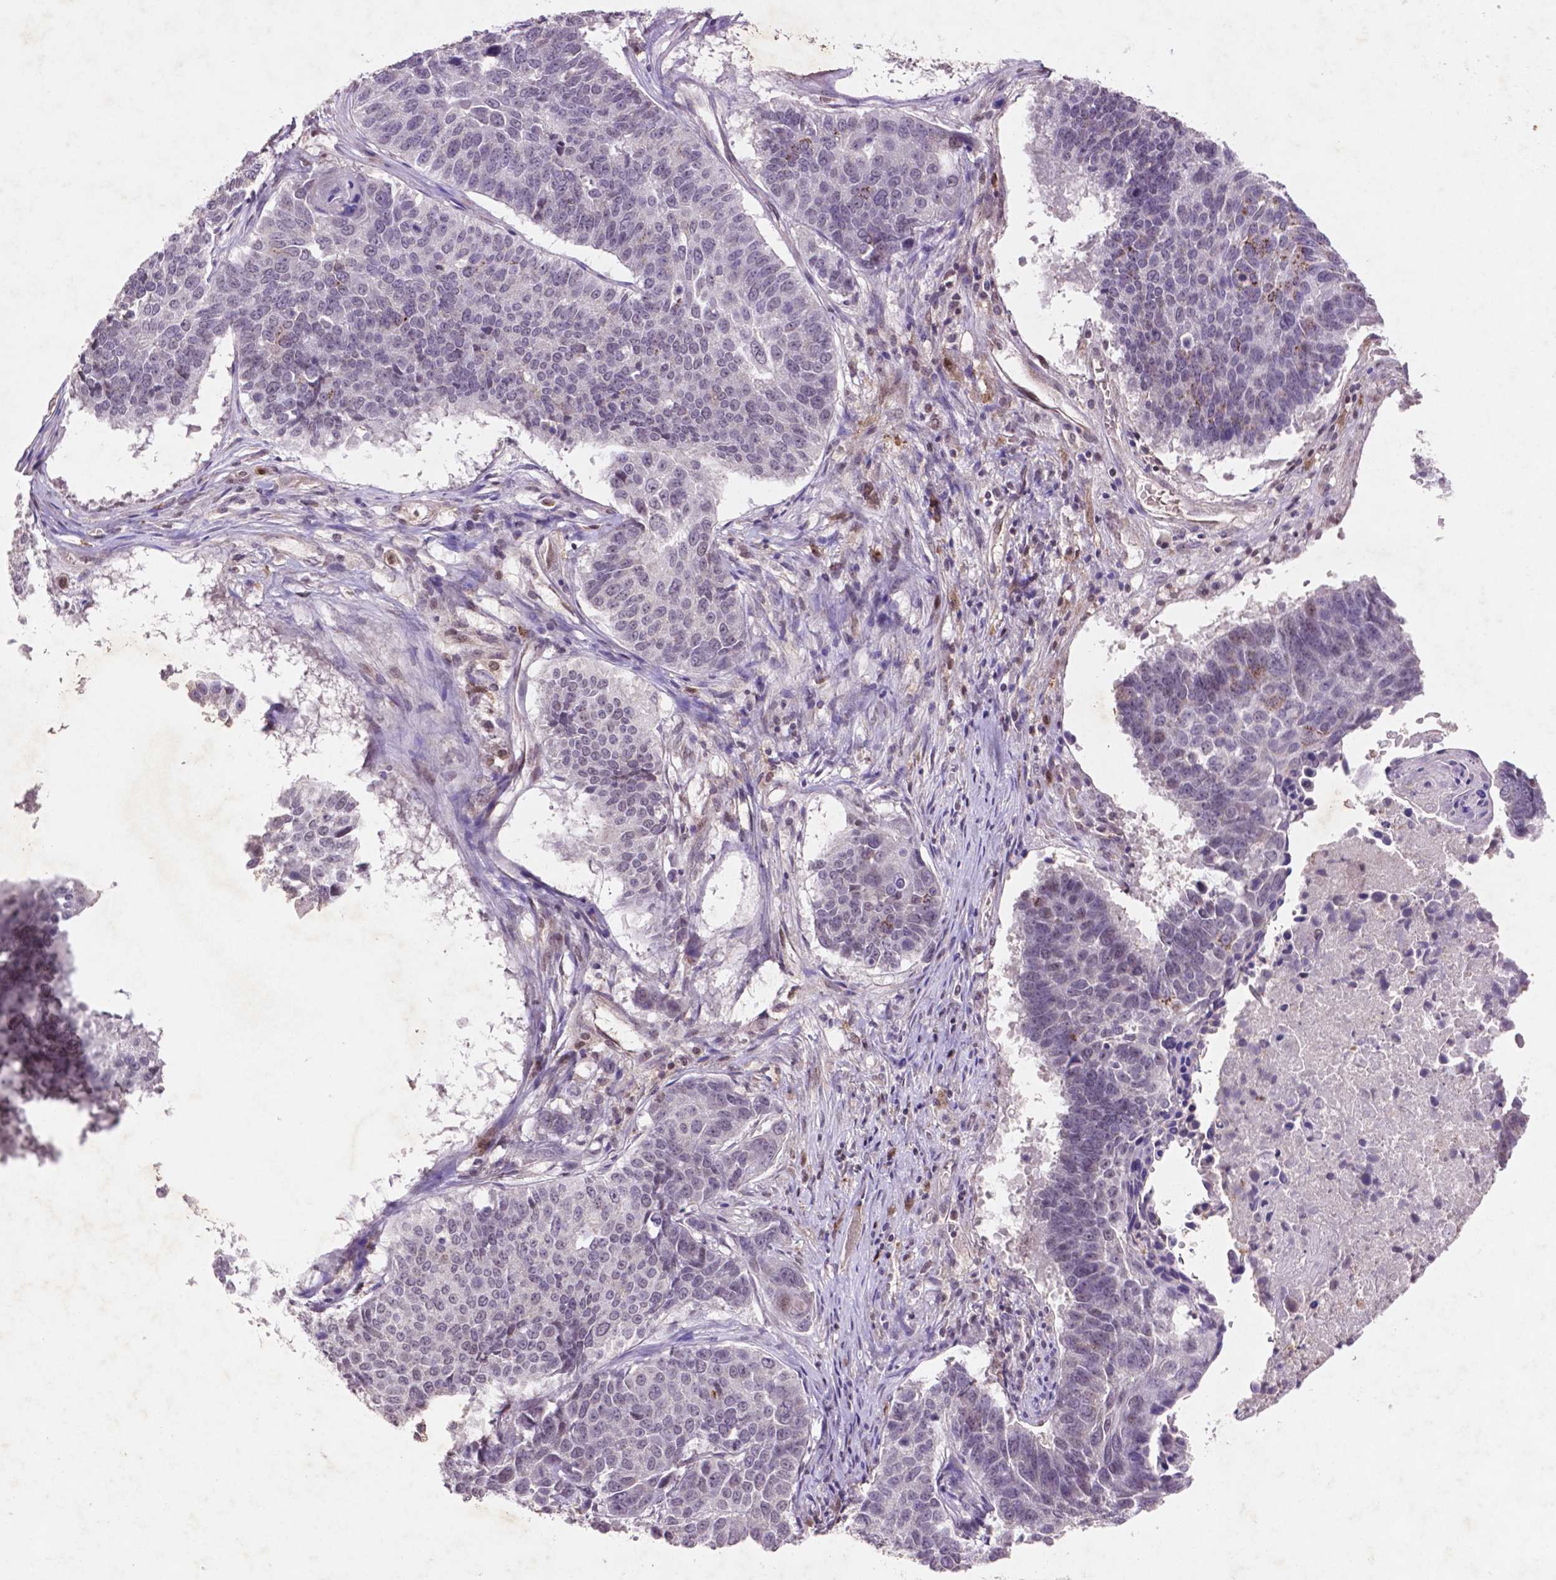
{"staining": {"intensity": "negative", "quantity": "none", "location": "none"}, "tissue": "lung cancer", "cell_type": "Tumor cells", "image_type": "cancer", "snomed": [{"axis": "morphology", "description": "Squamous cell carcinoma, NOS"}, {"axis": "topography", "description": "Lung"}], "caption": "A photomicrograph of human squamous cell carcinoma (lung) is negative for staining in tumor cells. Brightfield microscopy of IHC stained with DAB (brown) and hematoxylin (blue), captured at high magnification.", "gene": "GLRX", "patient": {"sex": "male", "age": 73}}